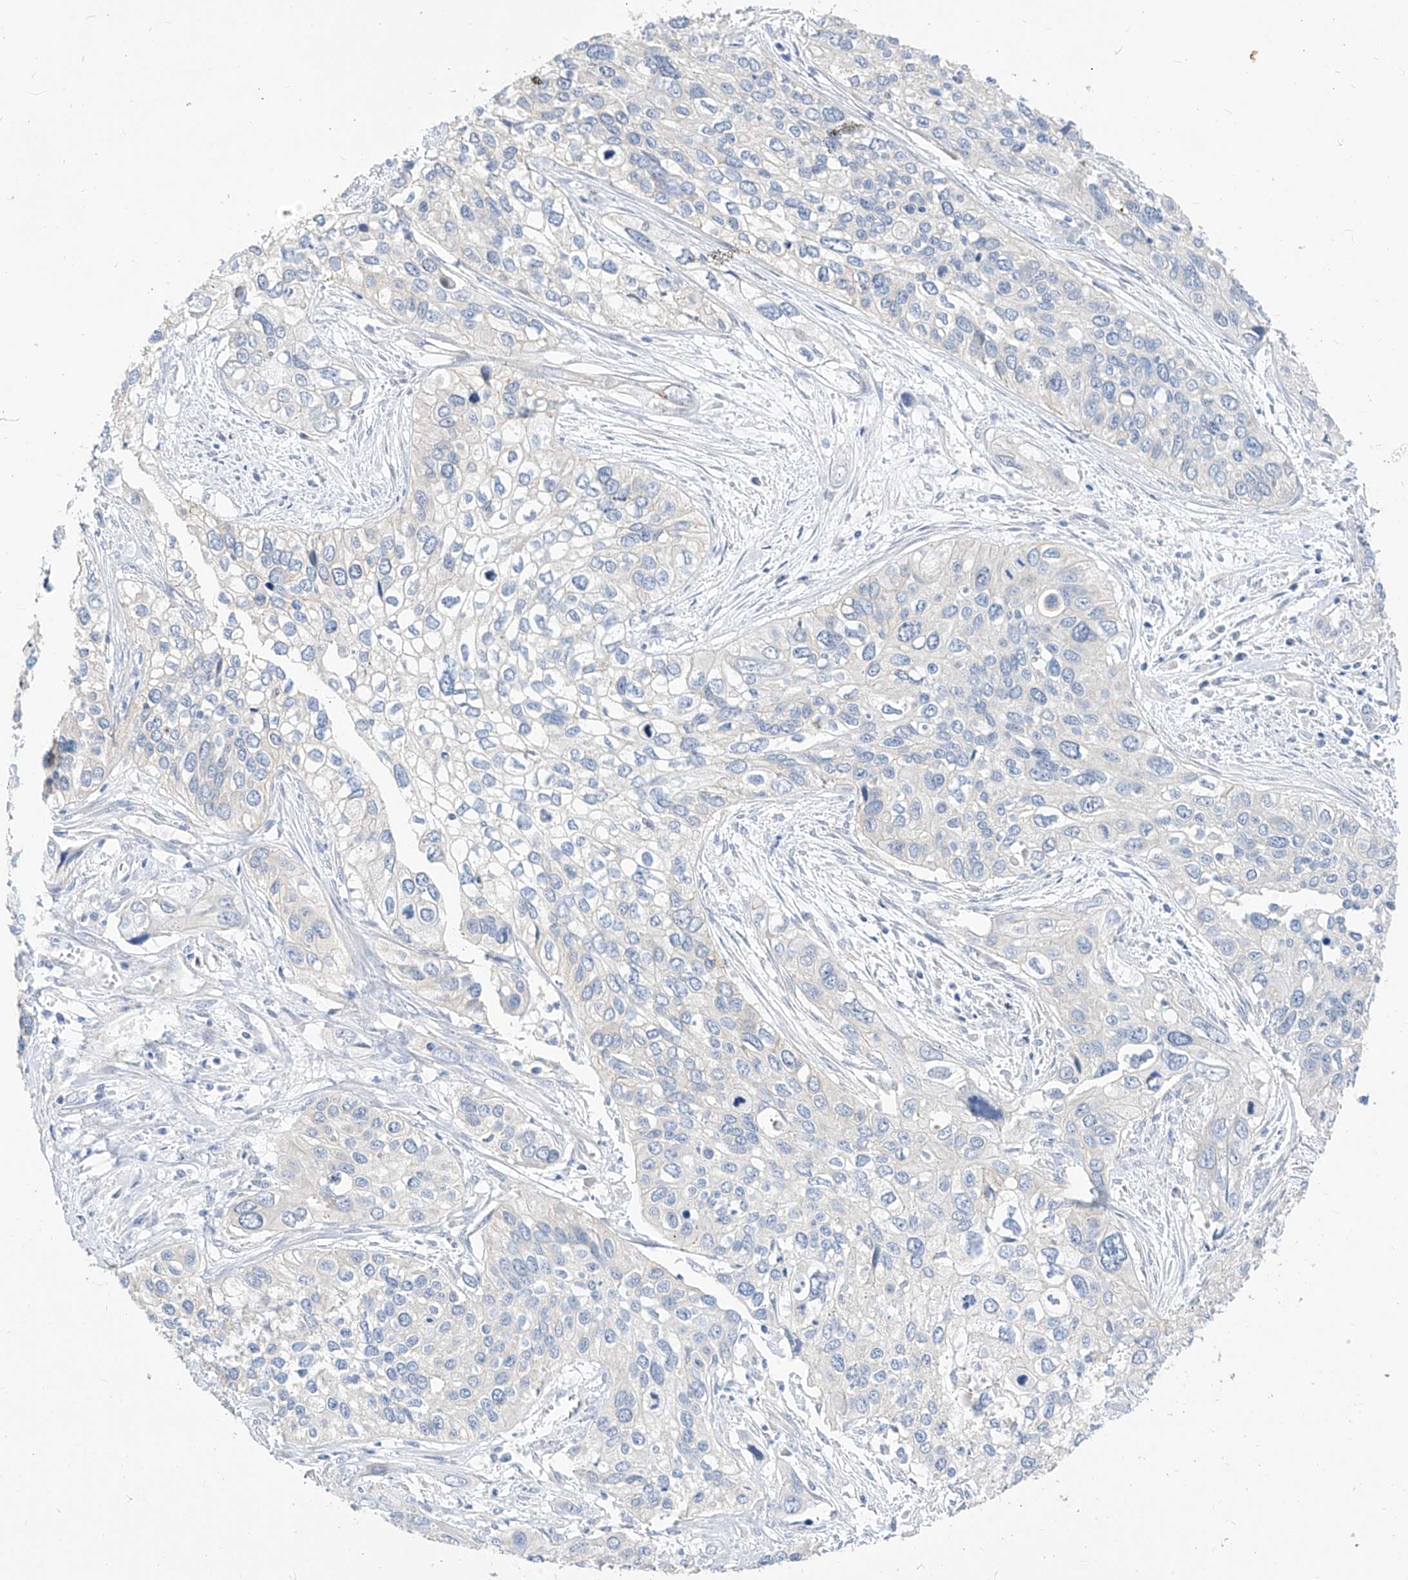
{"staining": {"intensity": "negative", "quantity": "none", "location": "none"}, "tissue": "cervical cancer", "cell_type": "Tumor cells", "image_type": "cancer", "snomed": [{"axis": "morphology", "description": "Squamous cell carcinoma, NOS"}, {"axis": "topography", "description": "Cervix"}], "caption": "The photomicrograph reveals no staining of tumor cells in cervical squamous cell carcinoma.", "gene": "SCGB2A1", "patient": {"sex": "female", "age": 55}}